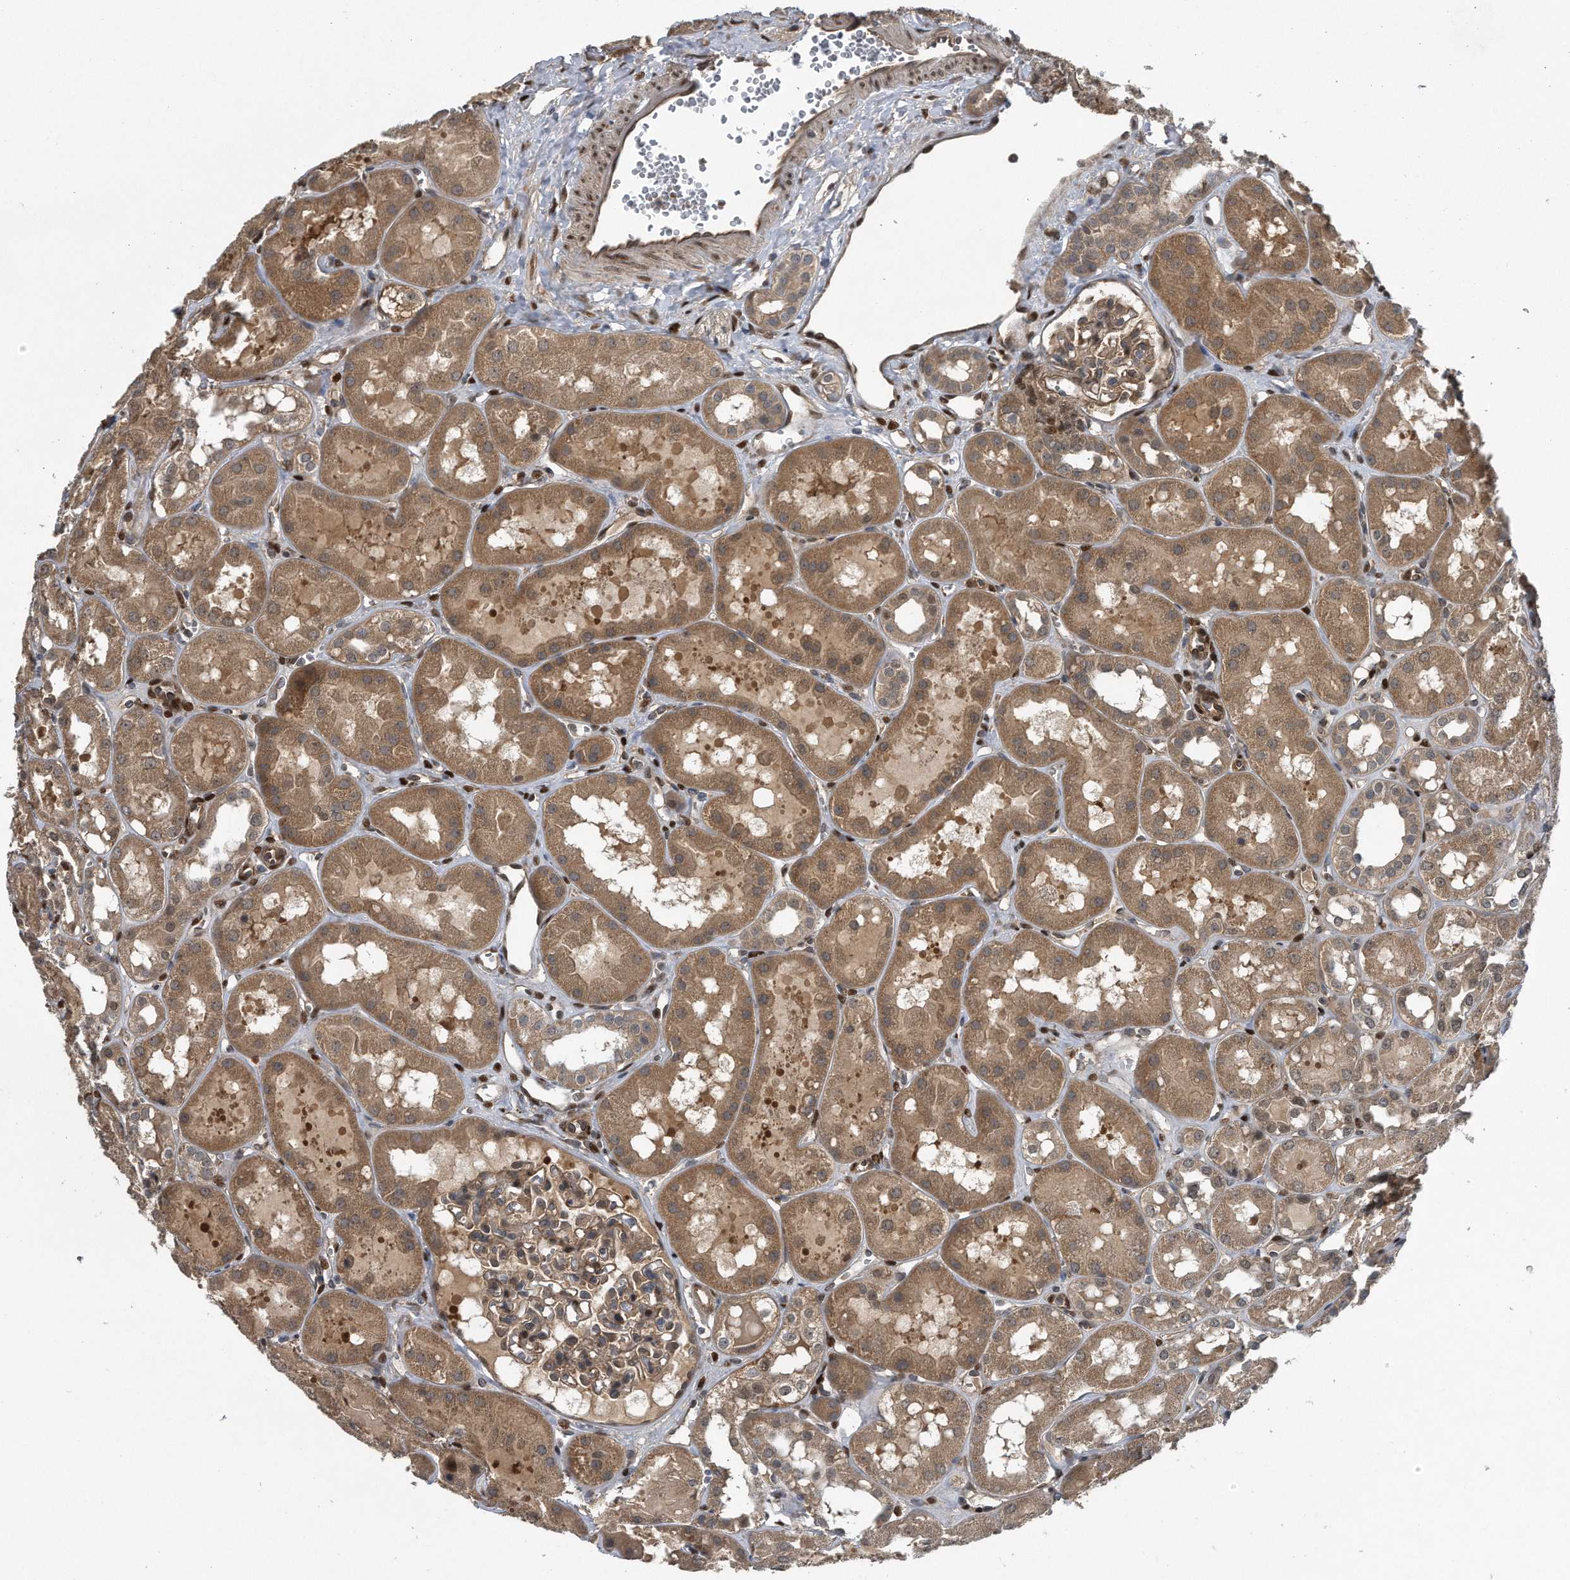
{"staining": {"intensity": "moderate", "quantity": ">75%", "location": "cytoplasmic/membranous,nuclear"}, "tissue": "kidney", "cell_type": "Cells in glomeruli", "image_type": "normal", "snomed": [{"axis": "morphology", "description": "Normal tissue, NOS"}, {"axis": "topography", "description": "Kidney"}], "caption": "Brown immunohistochemical staining in unremarkable human kidney reveals moderate cytoplasmic/membranous,nuclear expression in about >75% of cells in glomeruli. (brown staining indicates protein expression, while blue staining denotes nuclei).", "gene": "ZNF79", "patient": {"sex": "male", "age": 16}}